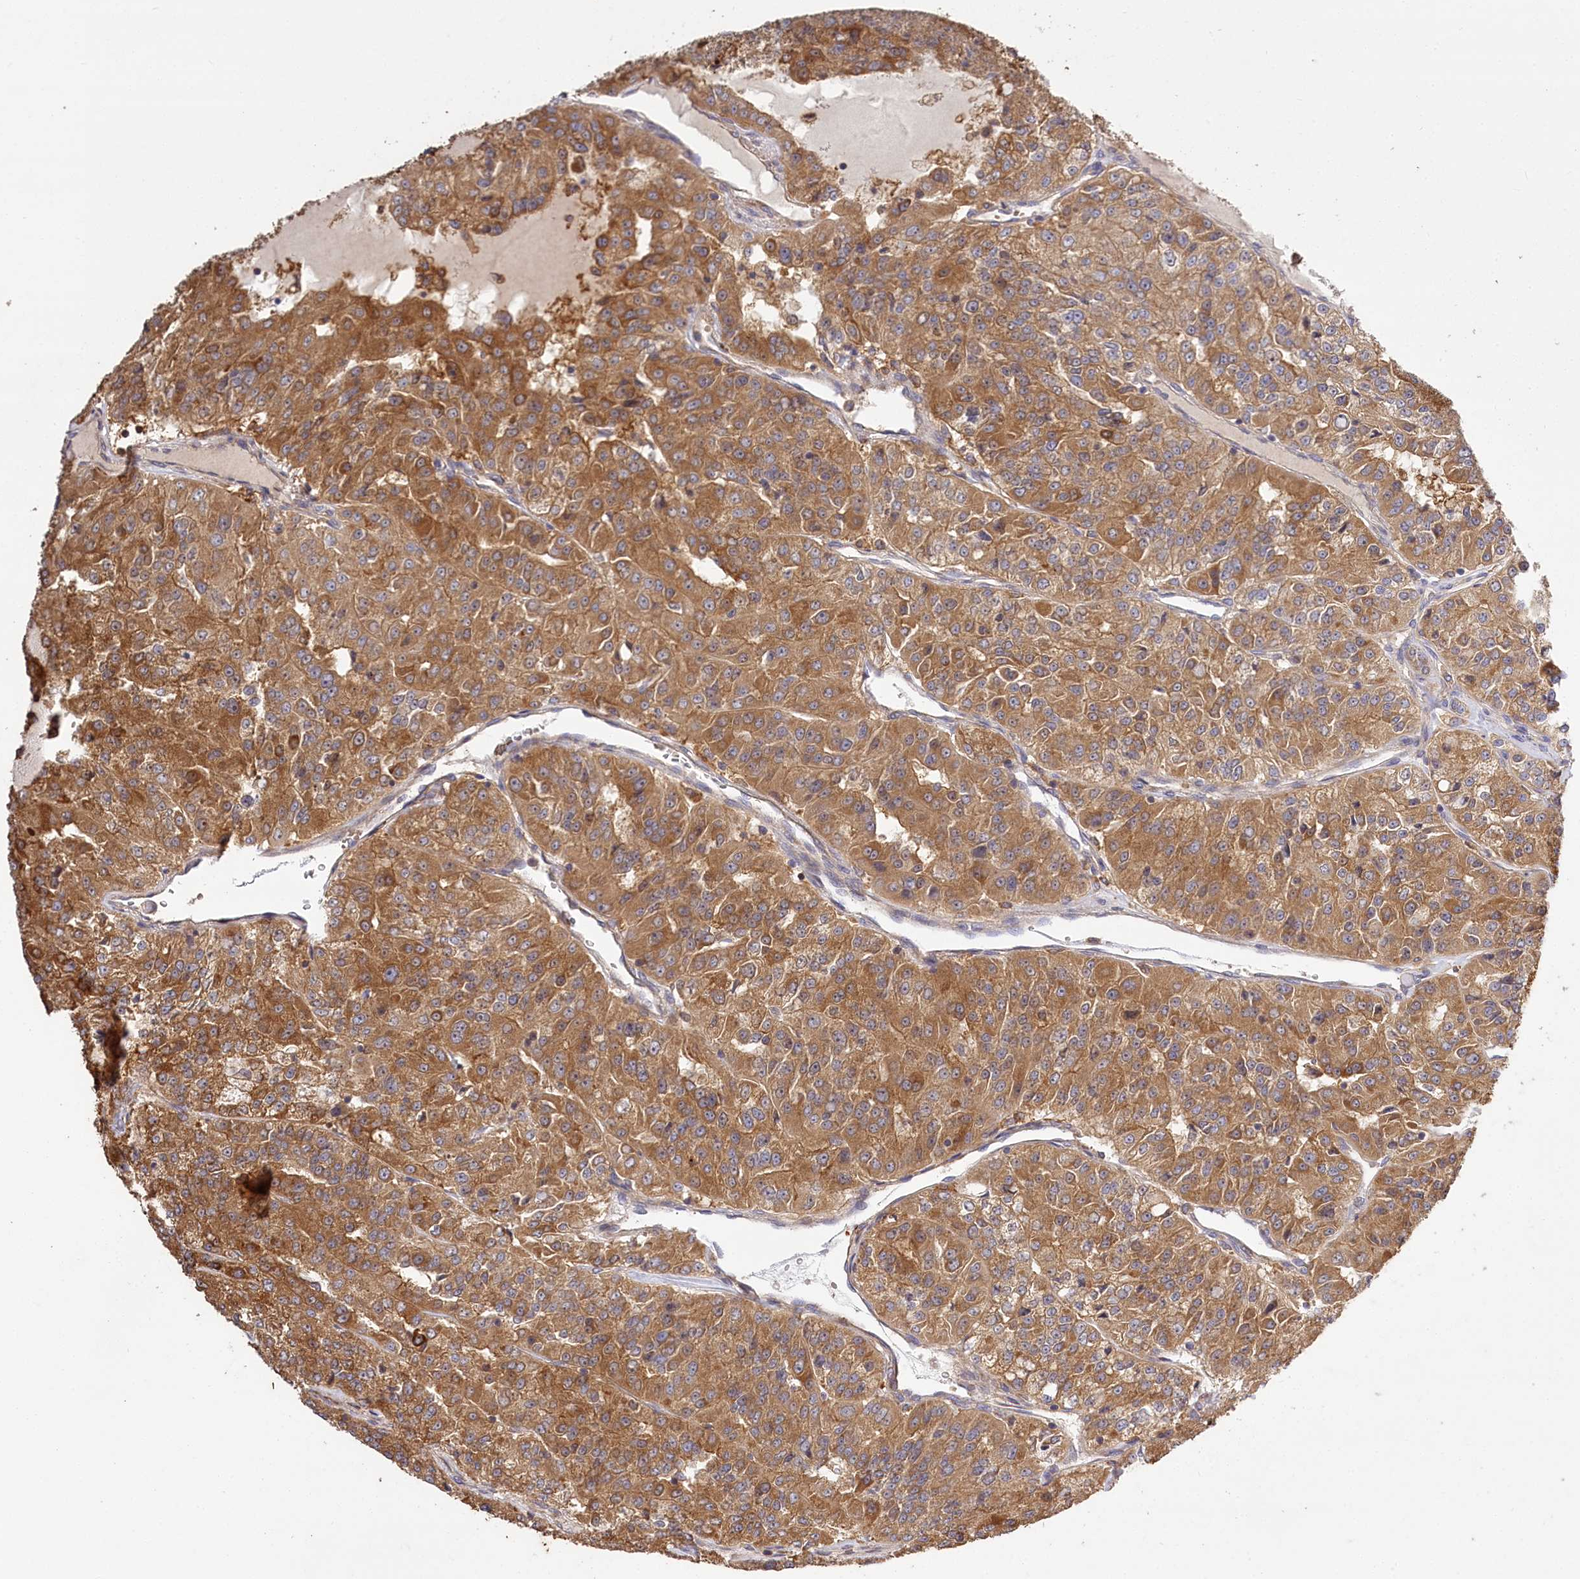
{"staining": {"intensity": "moderate", "quantity": ">75%", "location": "cytoplasmic/membranous"}, "tissue": "renal cancer", "cell_type": "Tumor cells", "image_type": "cancer", "snomed": [{"axis": "morphology", "description": "Adenocarcinoma, NOS"}, {"axis": "topography", "description": "Kidney"}], "caption": "There is medium levels of moderate cytoplasmic/membranous expression in tumor cells of renal cancer (adenocarcinoma), as demonstrated by immunohistochemical staining (brown color).", "gene": "CARD19", "patient": {"sex": "female", "age": 63}}